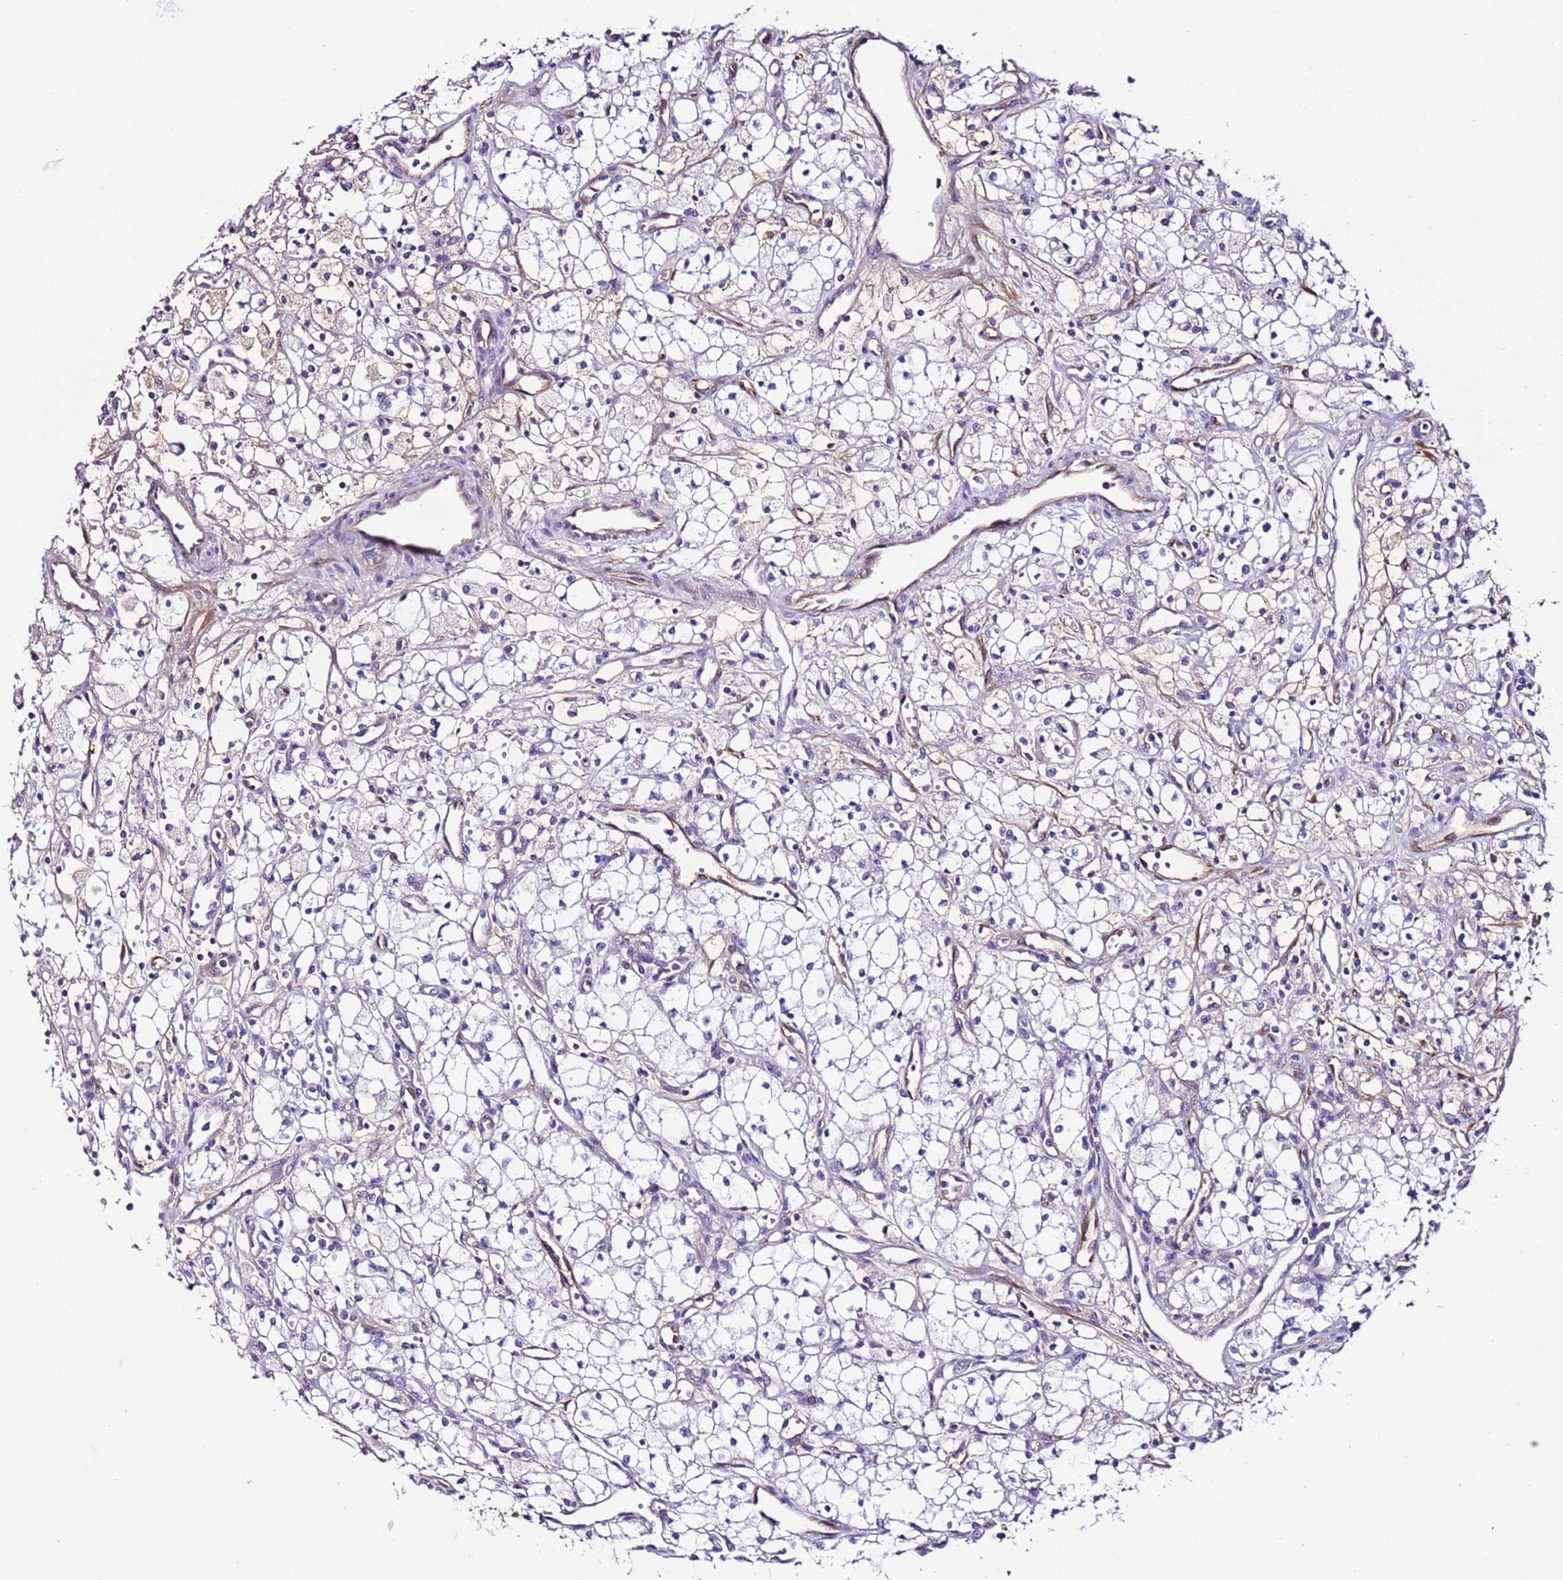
{"staining": {"intensity": "negative", "quantity": "none", "location": "none"}, "tissue": "renal cancer", "cell_type": "Tumor cells", "image_type": "cancer", "snomed": [{"axis": "morphology", "description": "Adenocarcinoma, NOS"}, {"axis": "topography", "description": "Kidney"}], "caption": "This micrograph is of renal cancer (adenocarcinoma) stained with immunohistochemistry (IHC) to label a protein in brown with the nuclei are counter-stained blue. There is no expression in tumor cells.", "gene": "FAM174C", "patient": {"sex": "male", "age": 59}}